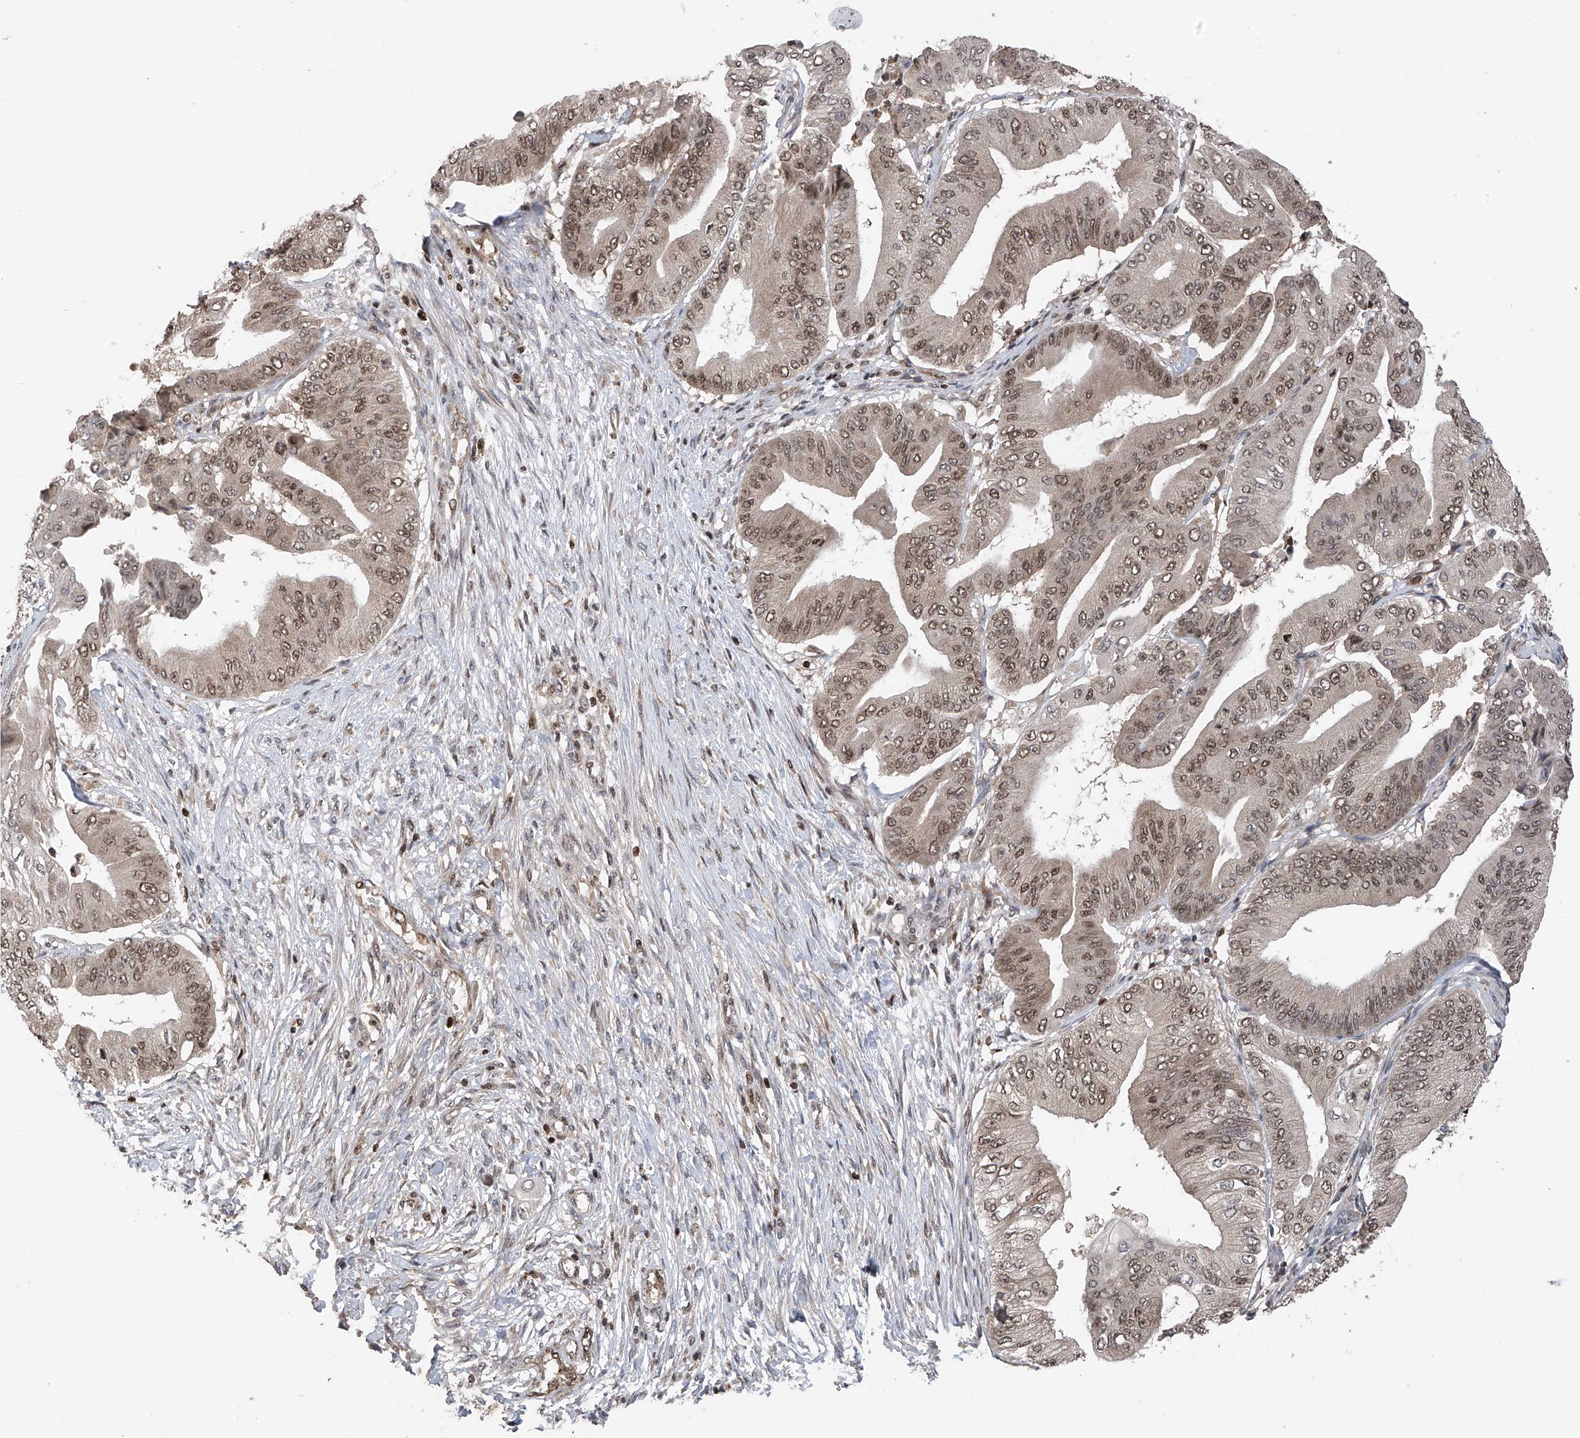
{"staining": {"intensity": "moderate", "quantity": ">75%", "location": "nuclear"}, "tissue": "pancreatic cancer", "cell_type": "Tumor cells", "image_type": "cancer", "snomed": [{"axis": "morphology", "description": "Adenocarcinoma, NOS"}, {"axis": "topography", "description": "Pancreas"}], "caption": "Human pancreatic cancer stained with a protein marker displays moderate staining in tumor cells.", "gene": "DNAJC9", "patient": {"sex": "female", "age": 77}}